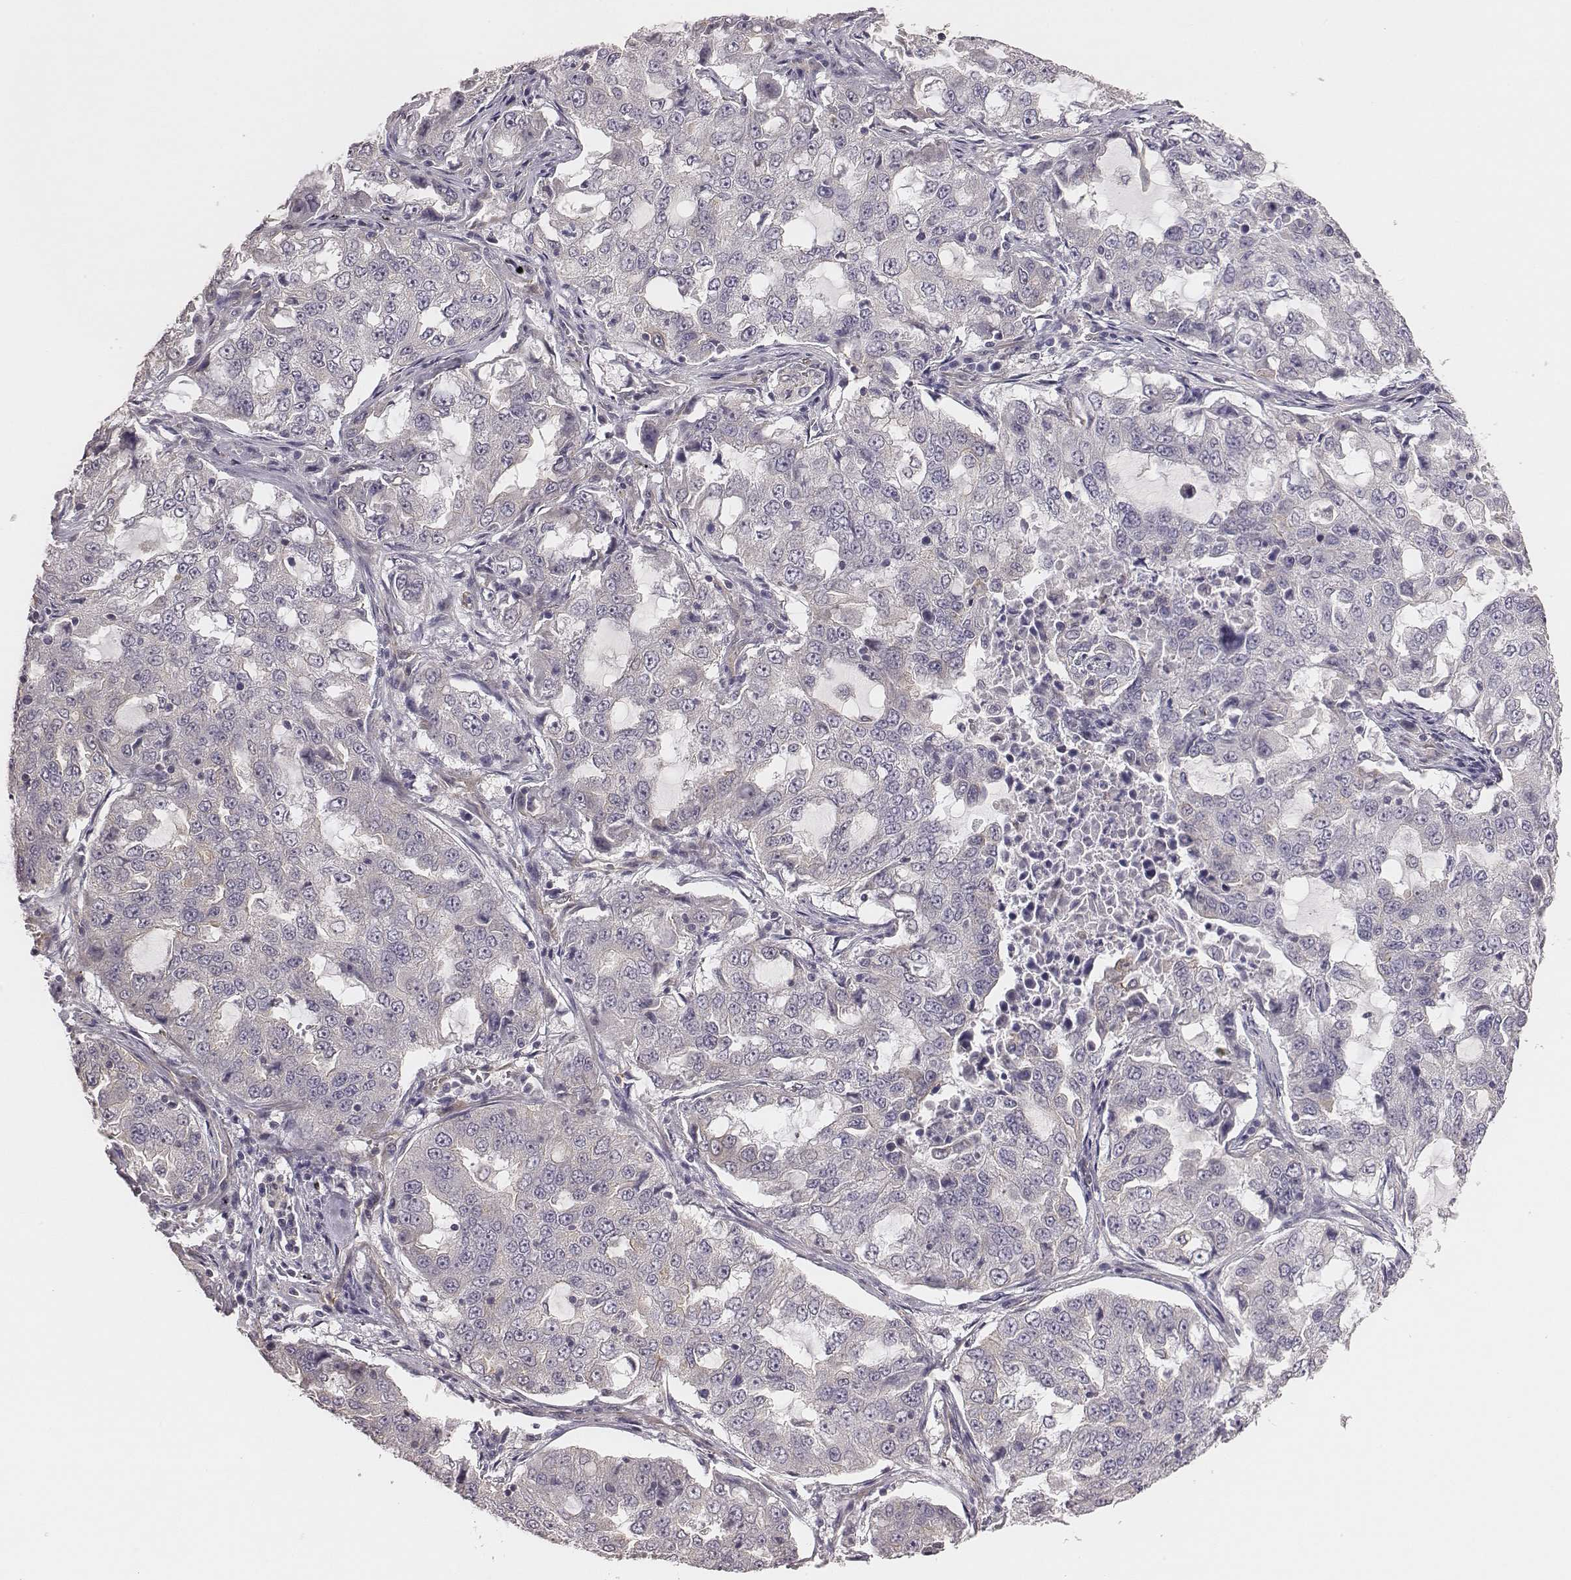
{"staining": {"intensity": "negative", "quantity": "none", "location": "none"}, "tissue": "lung cancer", "cell_type": "Tumor cells", "image_type": "cancer", "snomed": [{"axis": "morphology", "description": "Adenocarcinoma, NOS"}, {"axis": "topography", "description": "Lung"}], "caption": "Protein analysis of lung cancer (adenocarcinoma) shows no significant positivity in tumor cells.", "gene": "SCARF1", "patient": {"sex": "female", "age": 61}}